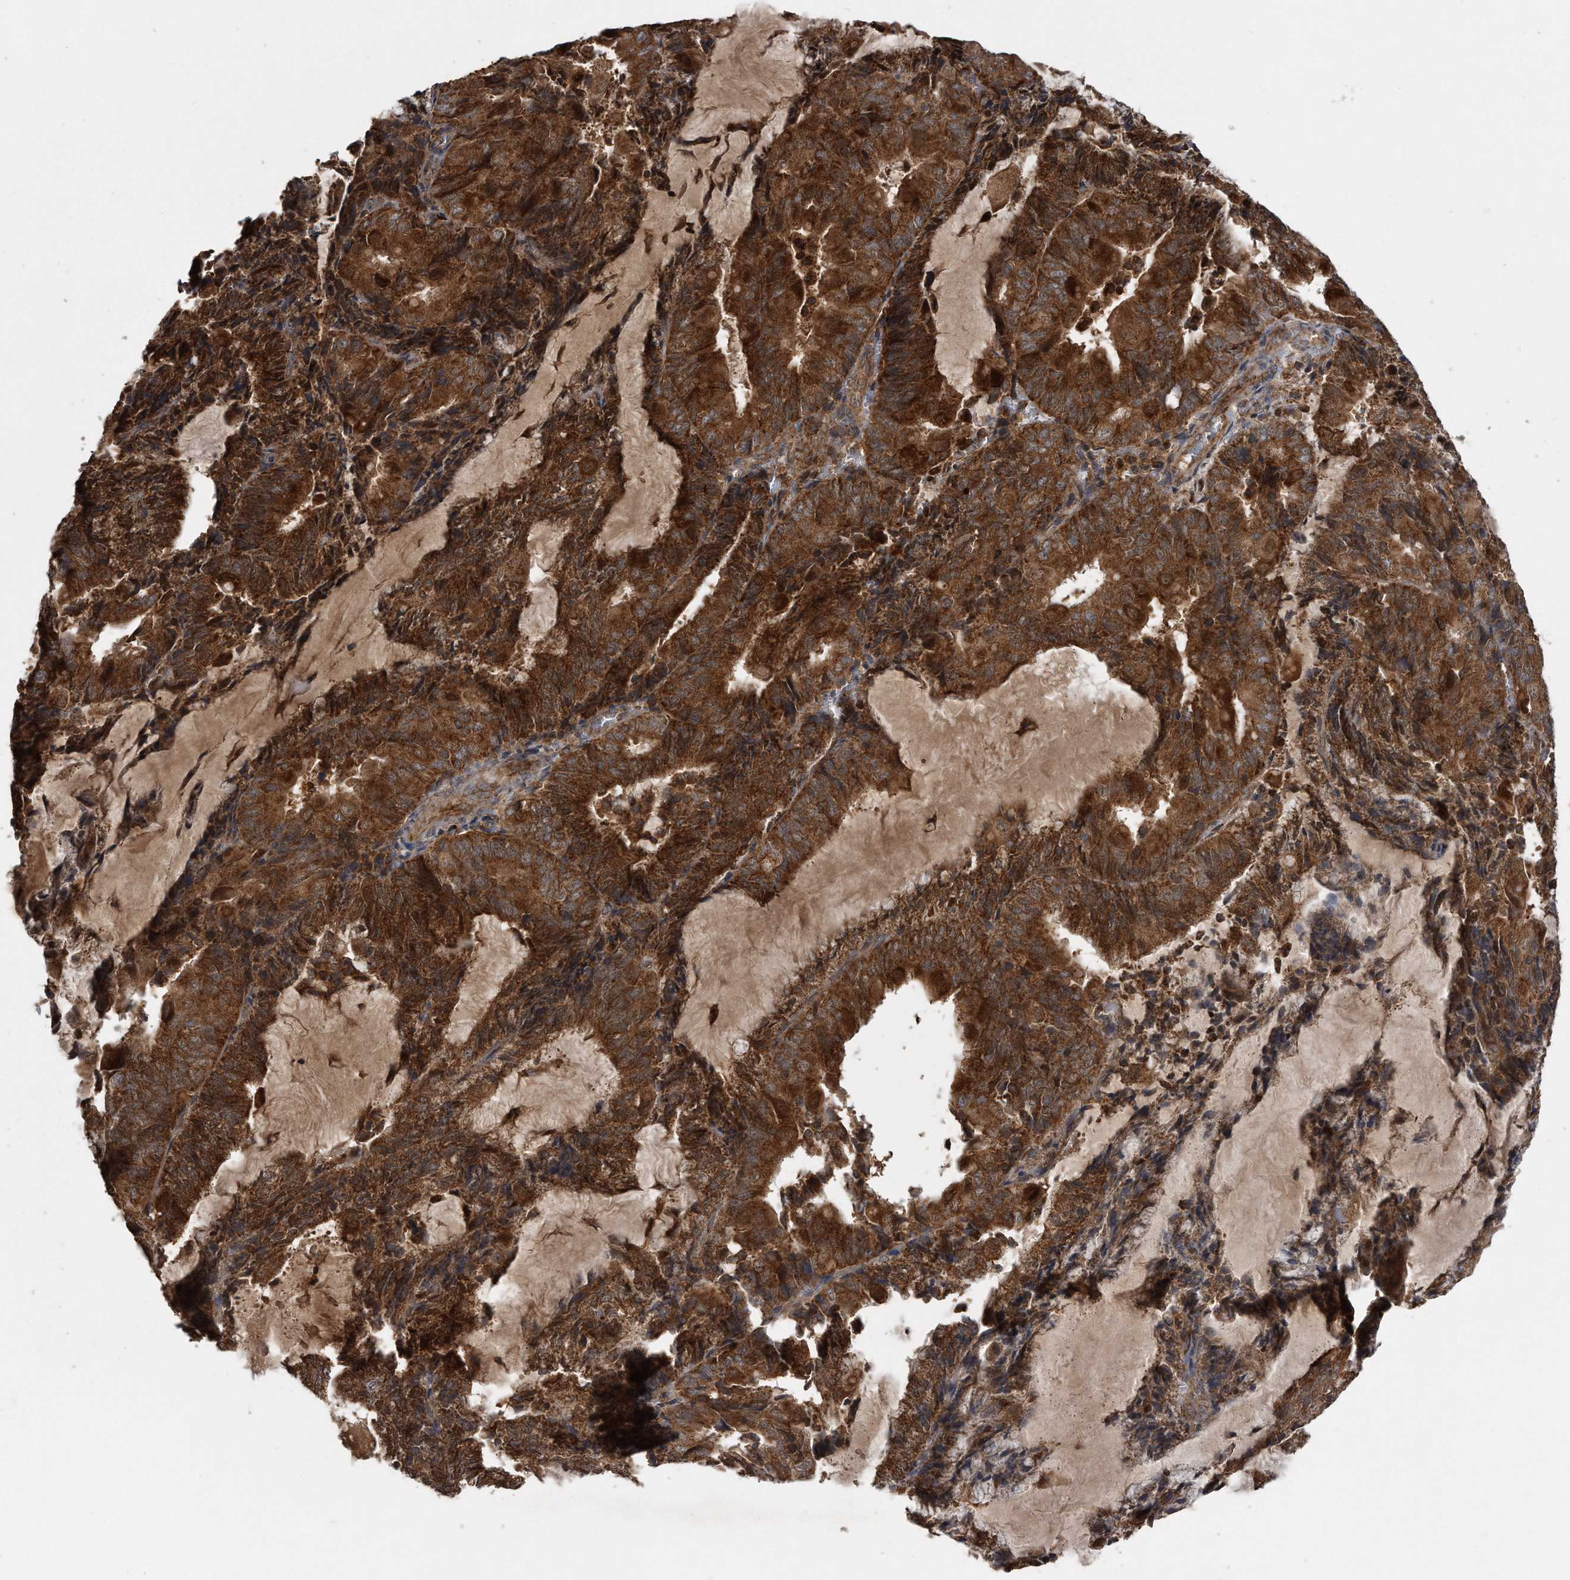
{"staining": {"intensity": "strong", "quantity": ">75%", "location": "cytoplasmic/membranous"}, "tissue": "endometrial cancer", "cell_type": "Tumor cells", "image_type": "cancer", "snomed": [{"axis": "morphology", "description": "Adenocarcinoma, NOS"}, {"axis": "topography", "description": "Endometrium"}], "caption": "Immunohistochemistry (IHC) image of endometrial cancer stained for a protein (brown), which shows high levels of strong cytoplasmic/membranous positivity in approximately >75% of tumor cells.", "gene": "ALPK2", "patient": {"sex": "female", "age": 81}}